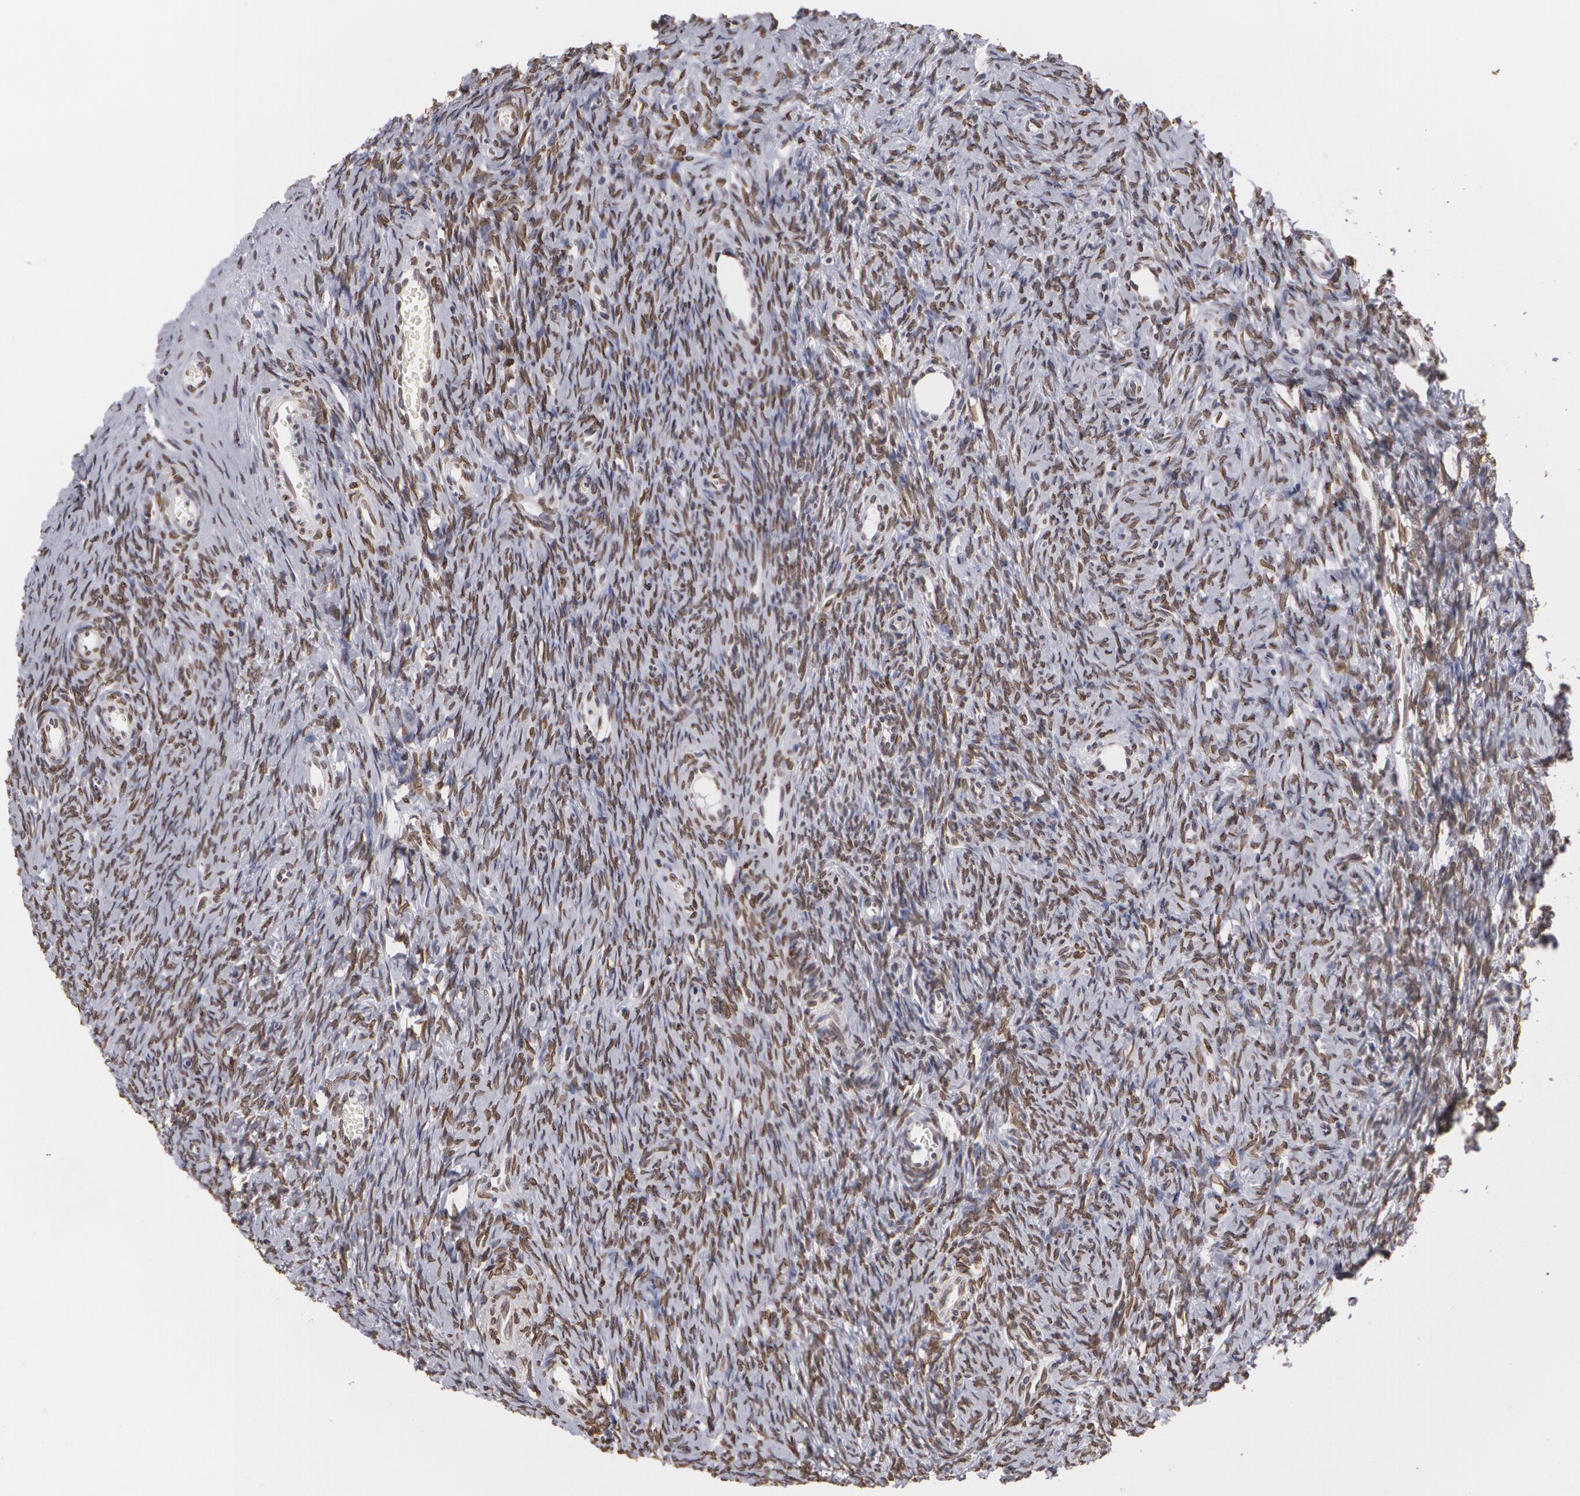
{"staining": {"intensity": "weak", "quantity": ">75%", "location": "nuclear"}, "tissue": "ovary", "cell_type": "Follicle cells", "image_type": "normal", "snomed": [{"axis": "morphology", "description": "Normal tissue, NOS"}, {"axis": "topography", "description": "Ovary"}], "caption": "Normal ovary was stained to show a protein in brown. There is low levels of weak nuclear positivity in about >75% of follicle cells. (DAB (3,3'-diaminobenzidine) = brown stain, brightfield microscopy at high magnification).", "gene": "EMD", "patient": {"sex": "female", "age": 32}}